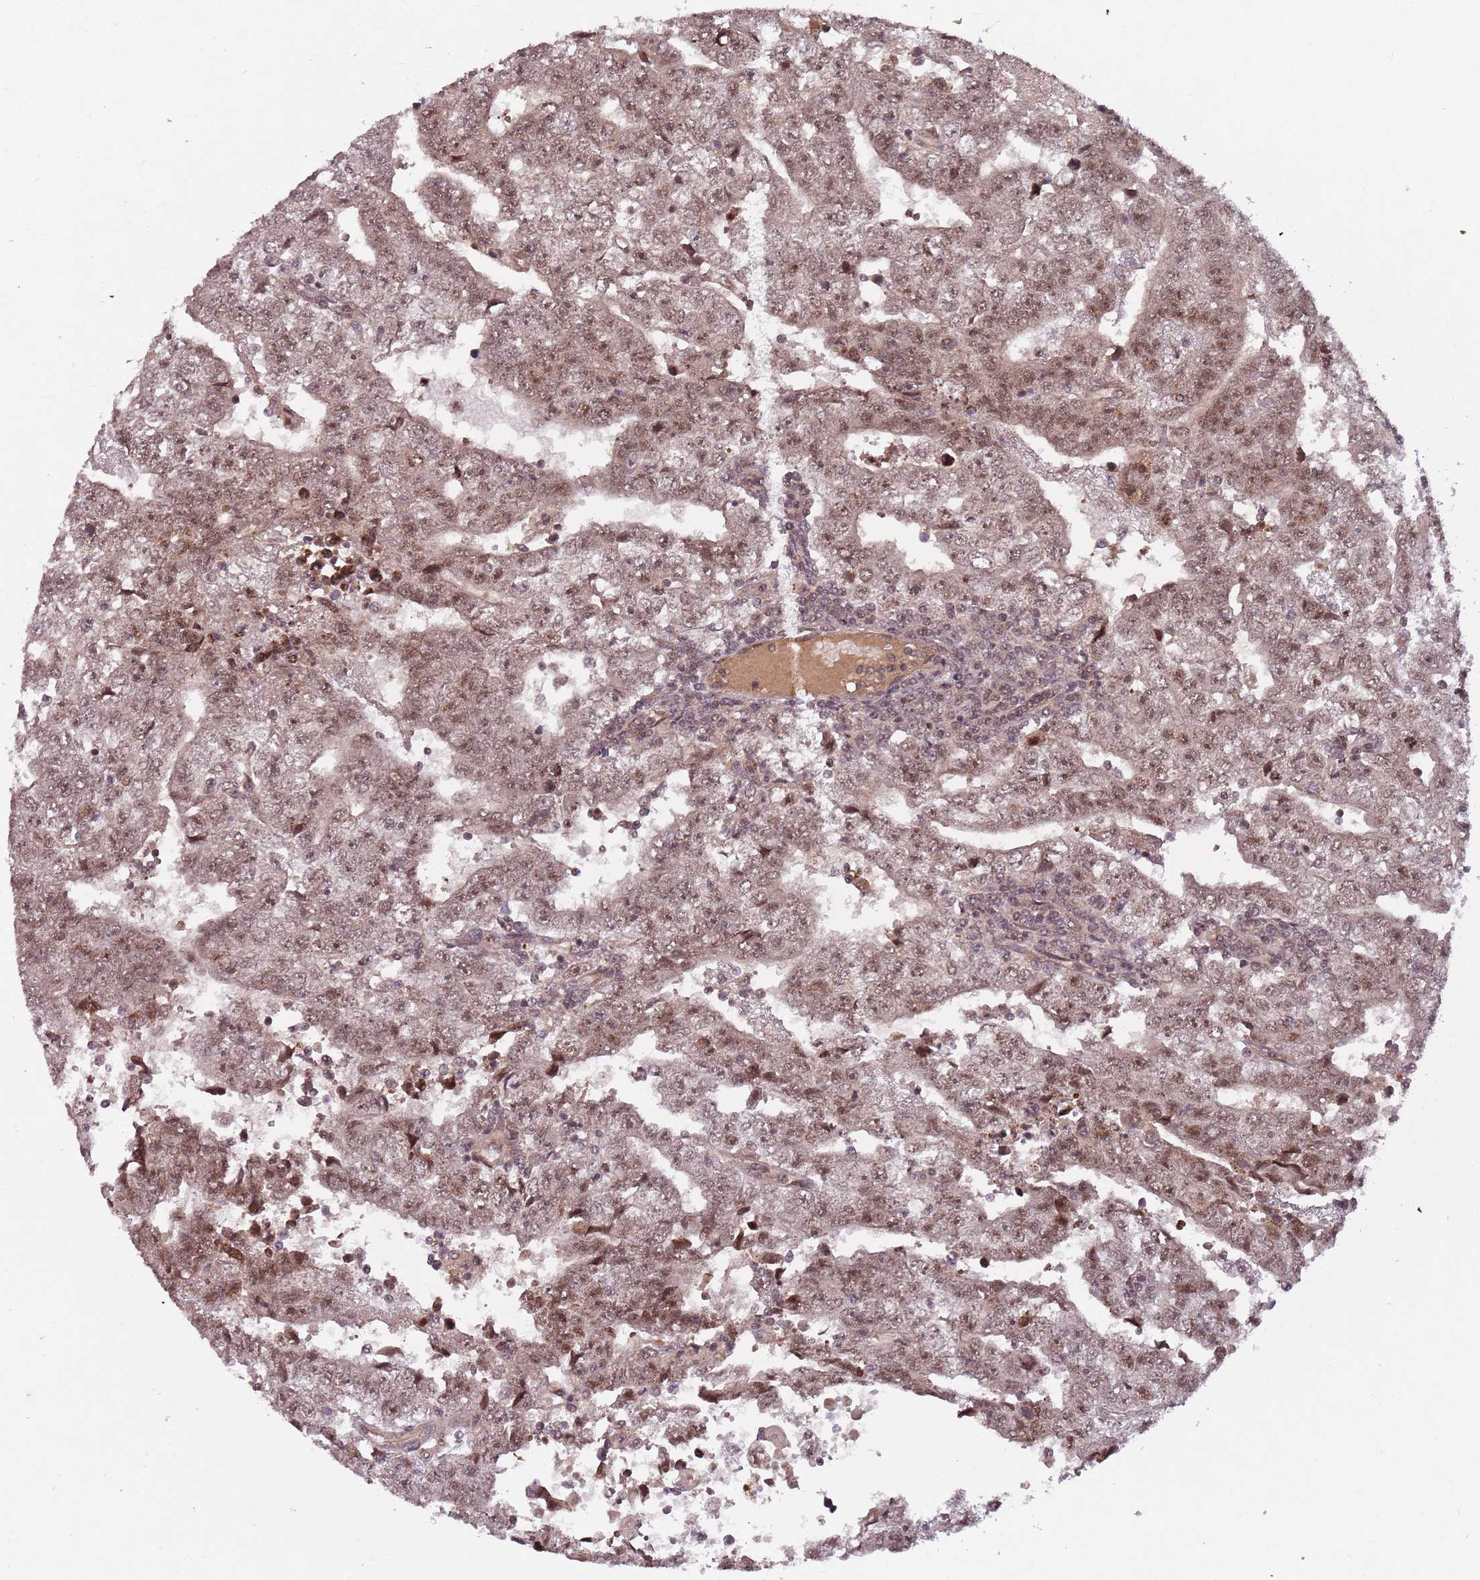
{"staining": {"intensity": "moderate", "quantity": ">75%", "location": "nuclear"}, "tissue": "testis cancer", "cell_type": "Tumor cells", "image_type": "cancer", "snomed": [{"axis": "morphology", "description": "Carcinoma, Embryonal, NOS"}, {"axis": "topography", "description": "Testis"}], "caption": "Immunohistochemical staining of testis cancer (embryonal carcinoma) displays medium levels of moderate nuclear protein expression in approximately >75% of tumor cells.", "gene": "SUDS3", "patient": {"sex": "male", "age": 25}}